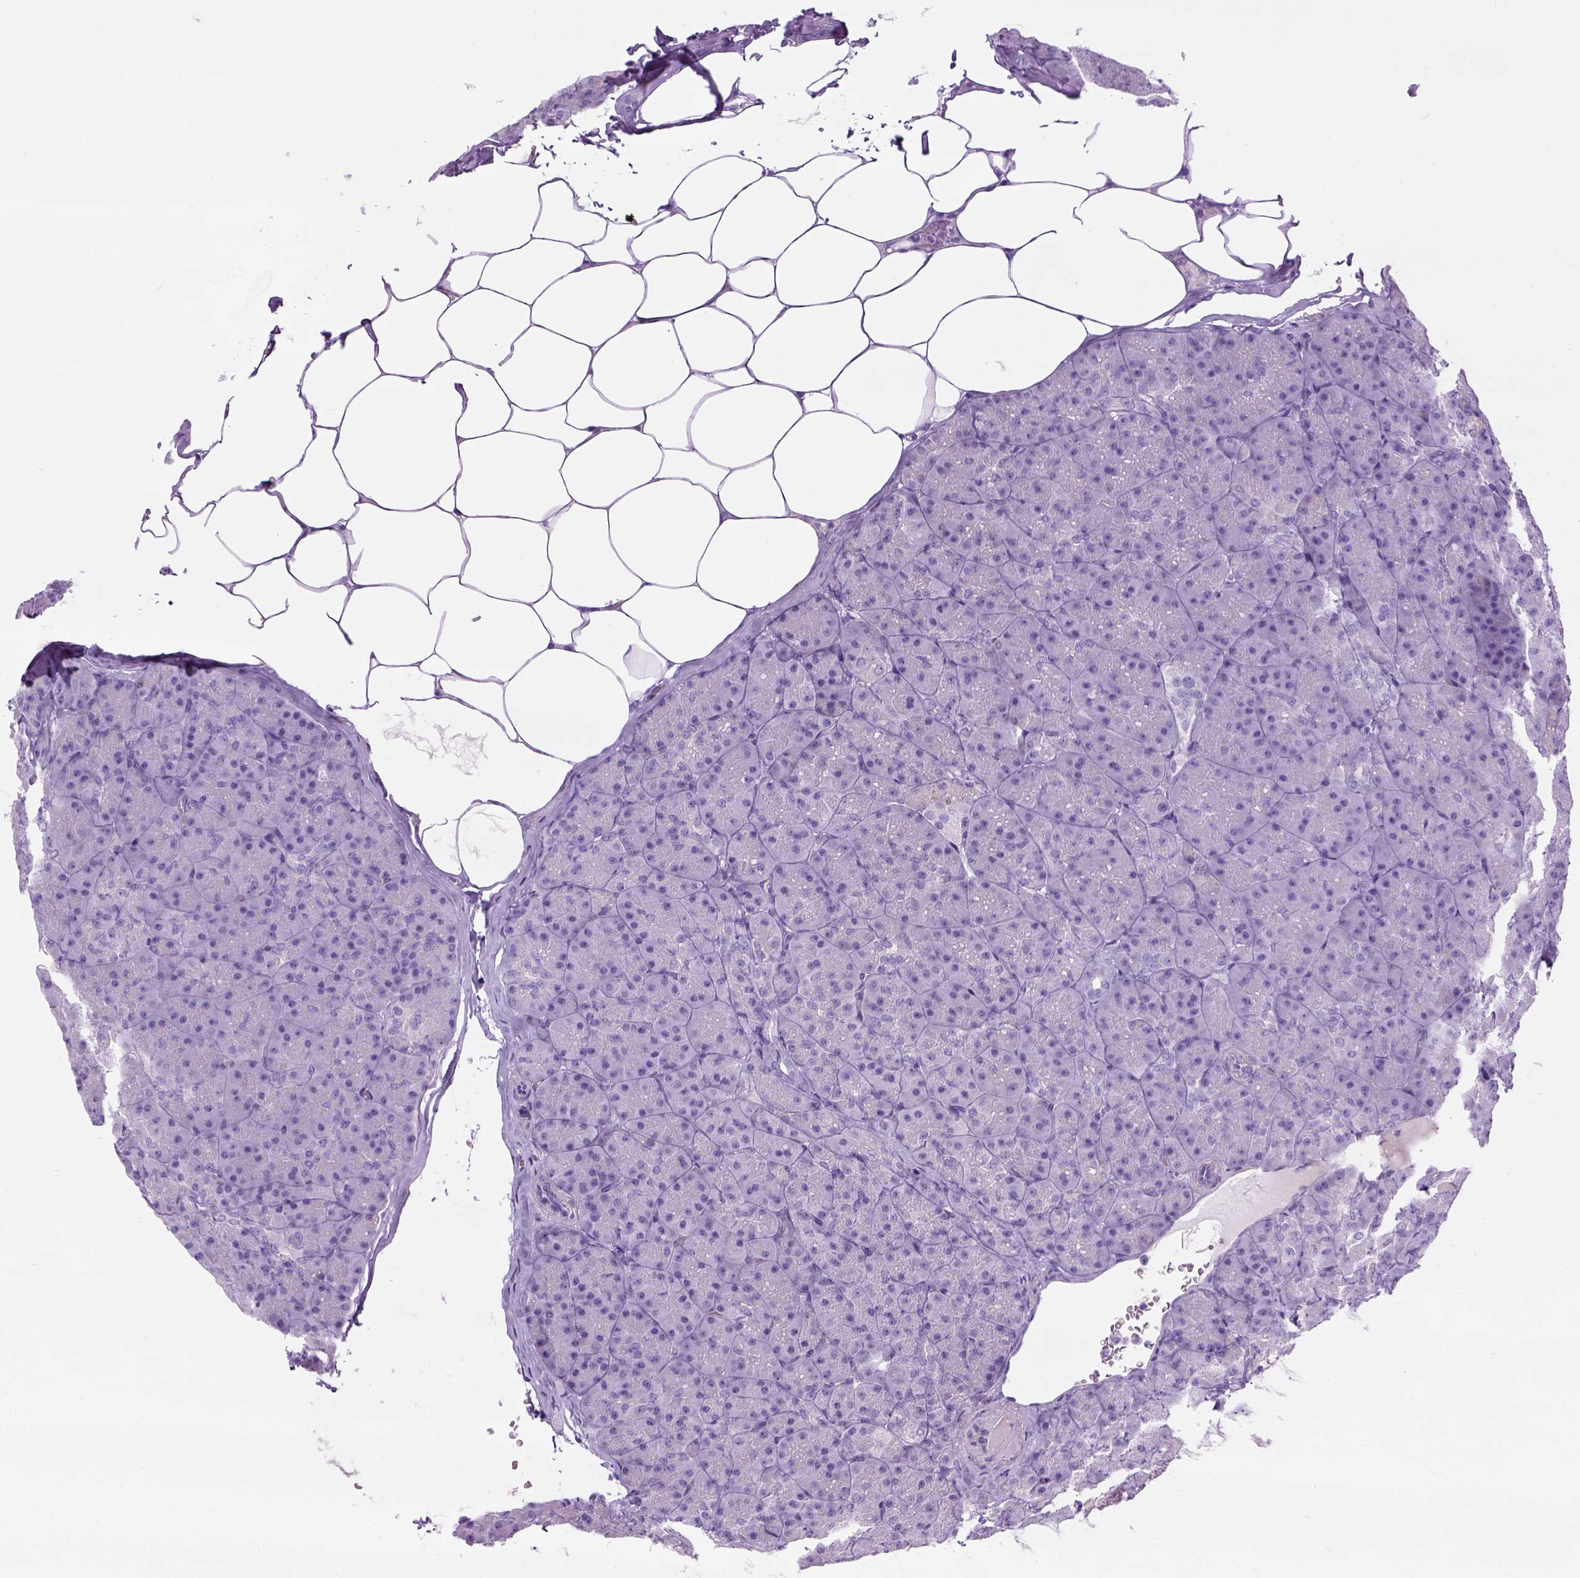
{"staining": {"intensity": "negative", "quantity": "none", "location": "none"}, "tissue": "pancreas", "cell_type": "Exocrine glandular cells", "image_type": "normal", "snomed": [{"axis": "morphology", "description": "Normal tissue, NOS"}, {"axis": "topography", "description": "Pancreas"}], "caption": "An IHC image of unremarkable pancreas is shown. There is no staining in exocrine glandular cells of pancreas.", "gene": "GABRB2", "patient": {"sex": "male", "age": 57}}